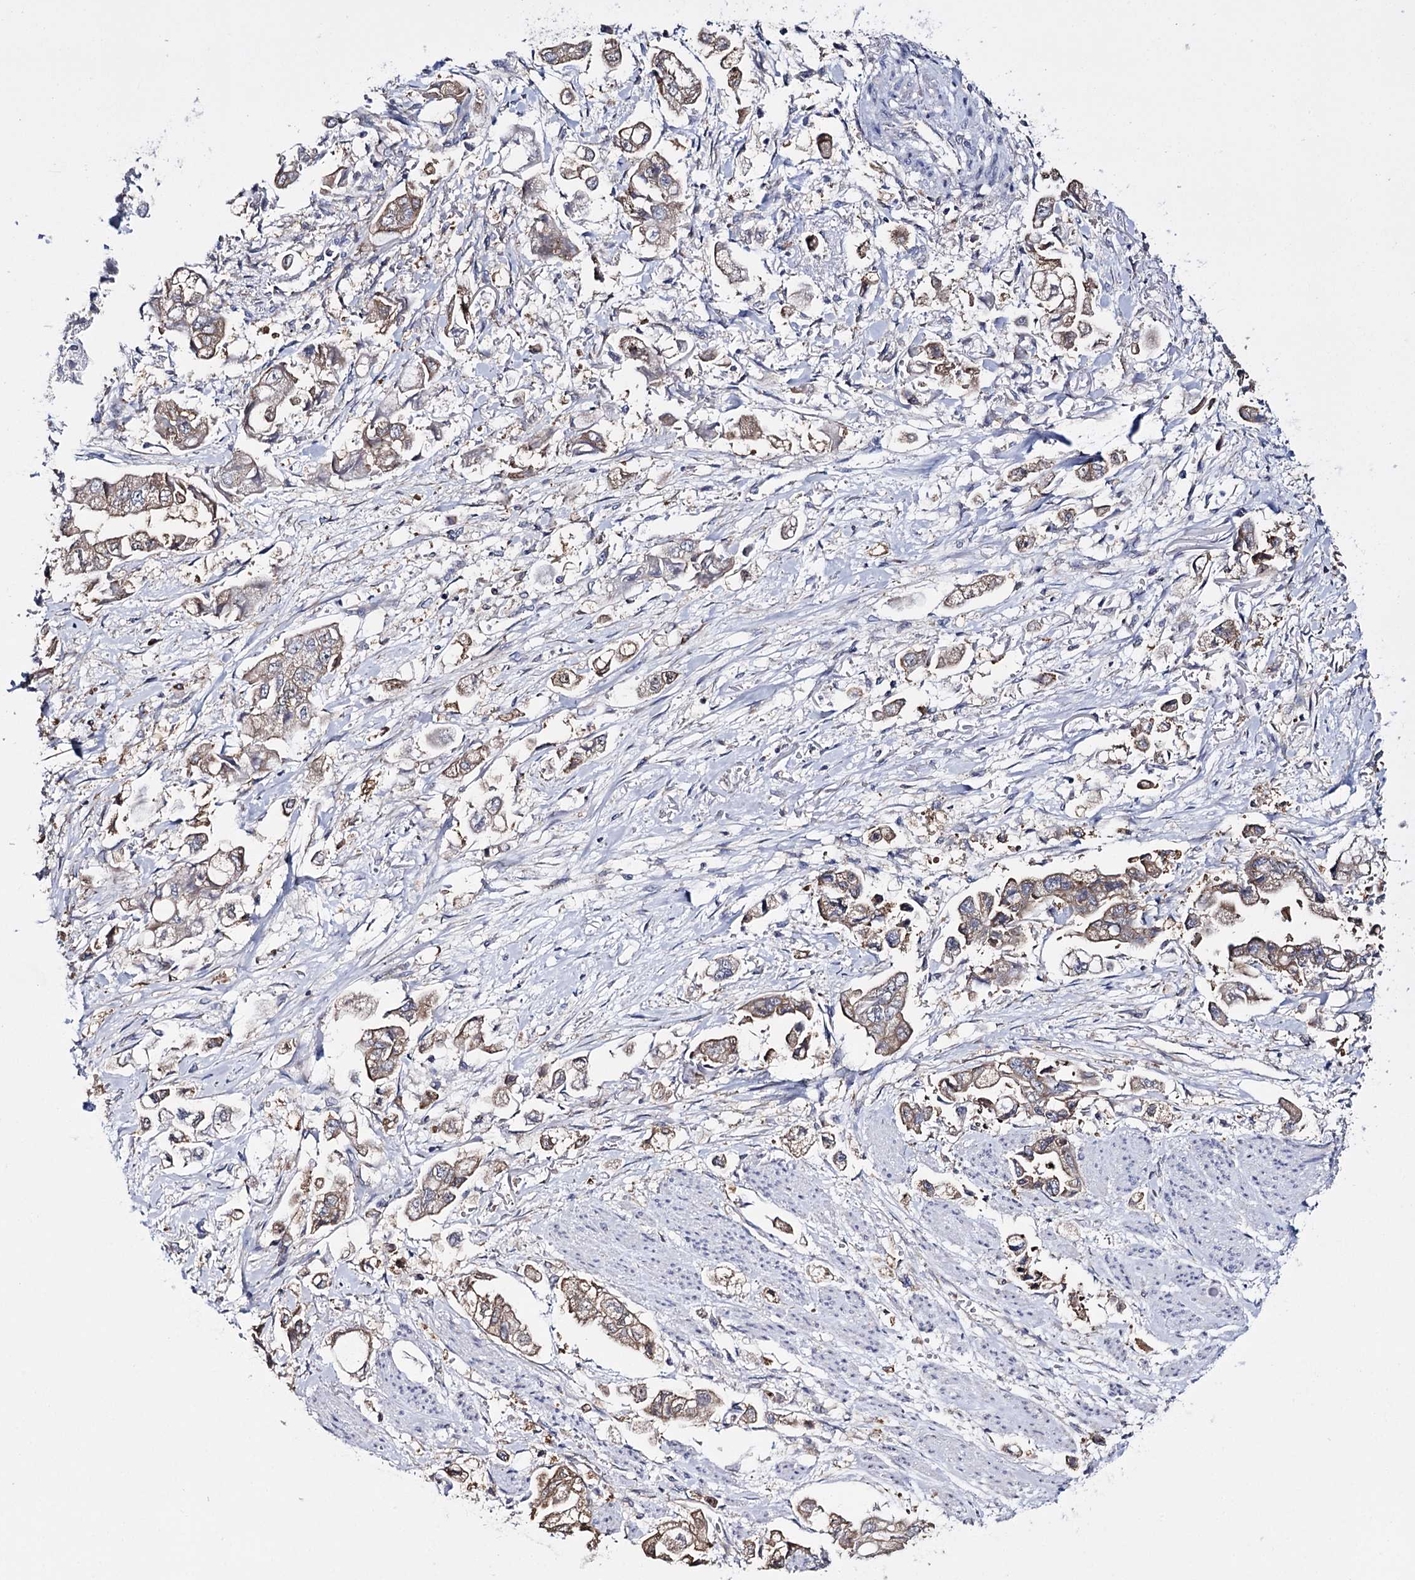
{"staining": {"intensity": "moderate", "quantity": ">75%", "location": "cytoplasmic/membranous"}, "tissue": "stomach cancer", "cell_type": "Tumor cells", "image_type": "cancer", "snomed": [{"axis": "morphology", "description": "Adenocarcinoma, NOS"}, {"axis": "topography", "description": "Stomach"}], "caption": "IHC photomicrograph of neoplastic tissue: stomach cancer stained using immunohistochemistry displays medium levels of moderate protein expression localized specifically in the cytoplasmic/membranous of tumor cells, appearing as a cytoplasmic/membranous brown color.", "gene": "PTER", "patient": {"sex": "male", "age": 62}}